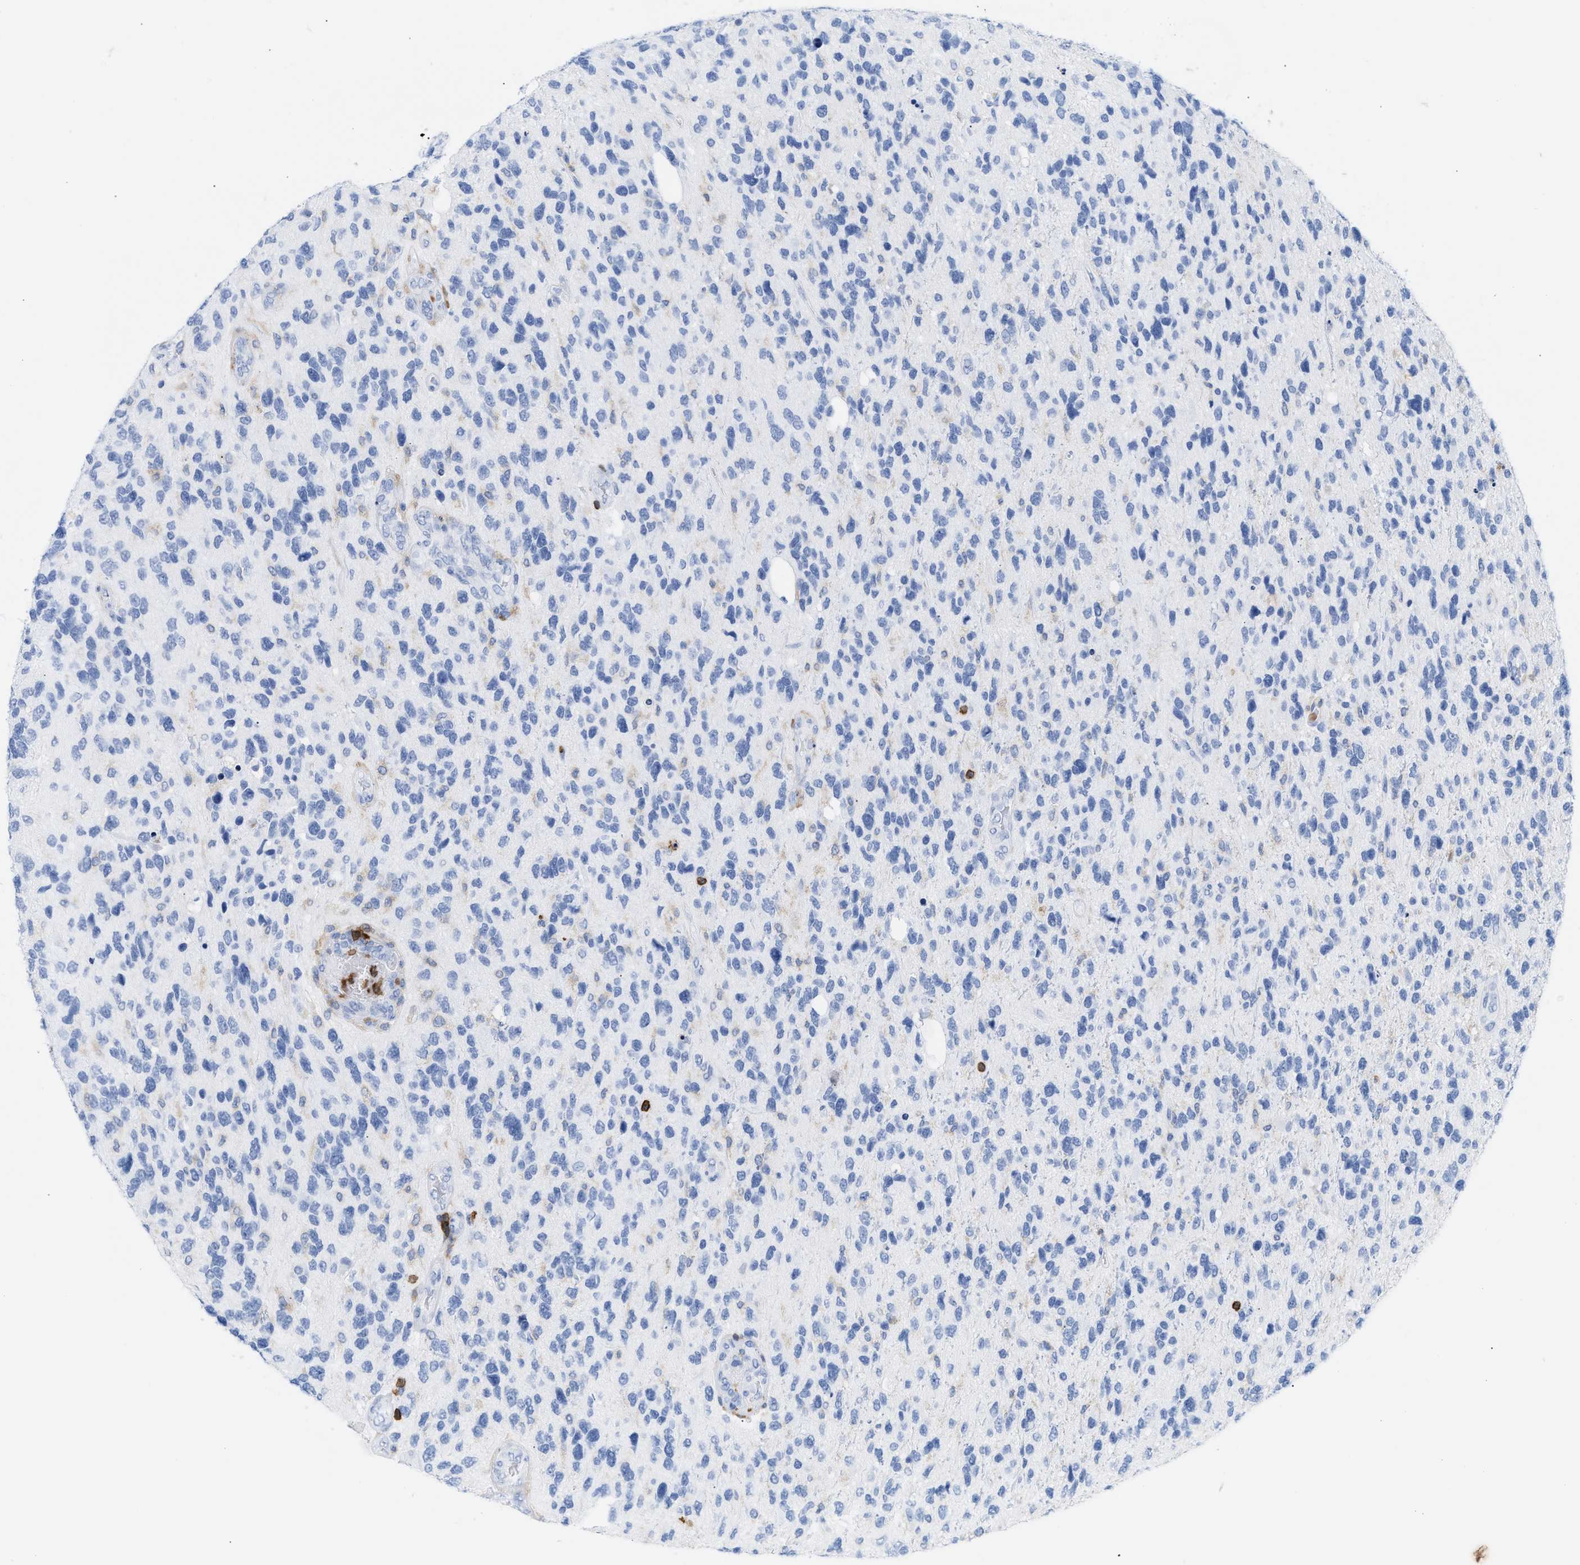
{"staining": {"intensity": "negative", "quantity": "none", "location": "none"}, "tissue": "glioma", "cell_type": "Tumor cells", "image_type": "cancer", "snomed": [{"axis": "morphology", "description": "Glioma, malignant, High grade"}, {"axis": "topography", "description": "Brain"}], "caption": "A photomicrograph of human glioma is negative for staining in tumor cells. (Brightfield microscopy of DAB (3,3'-diaminobenzidine) IHC at high magnification).", "gene": "LCP1", "patient": {"sex": "female", "age": 58}}